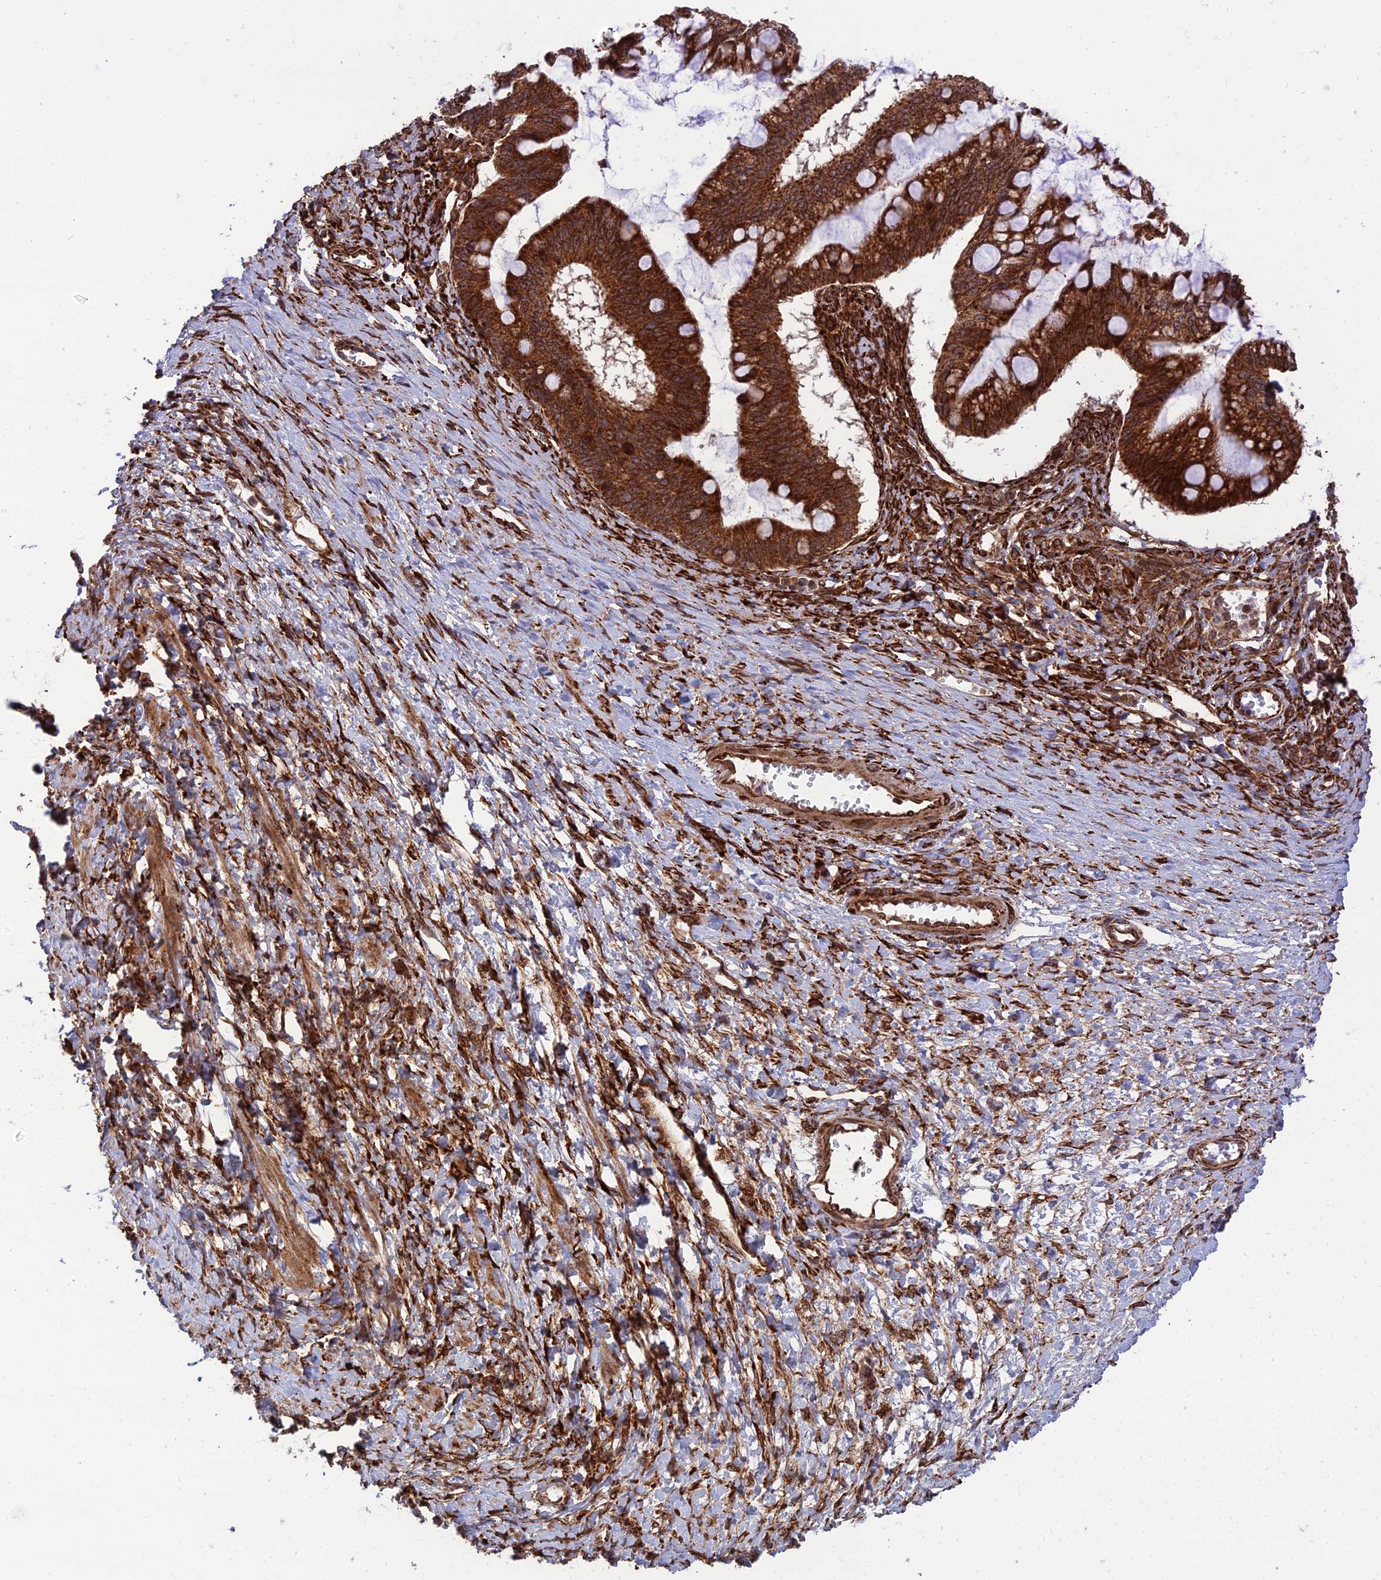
{"staining": {"intensity": "strong", "quantity": ">75%", "location": "cytoplasmic/membranous"}, "tissue": "ovarian cancer", "cell_type": "Tumor cells", "image_type": "cancer", "snomed": [{"axis": "morphology", "description": "Cystadenocarcinoma, mucinous, NOS"}, {"axis": "topography", "description": "Ovary"}], "caption": "Human mucinous cystadenocarcinoma (ovarian) stained with a protein marker displays strong staining in tumor cells.", "gene": "CRTAP", "patient": {"sex": "female", "age": 73}}